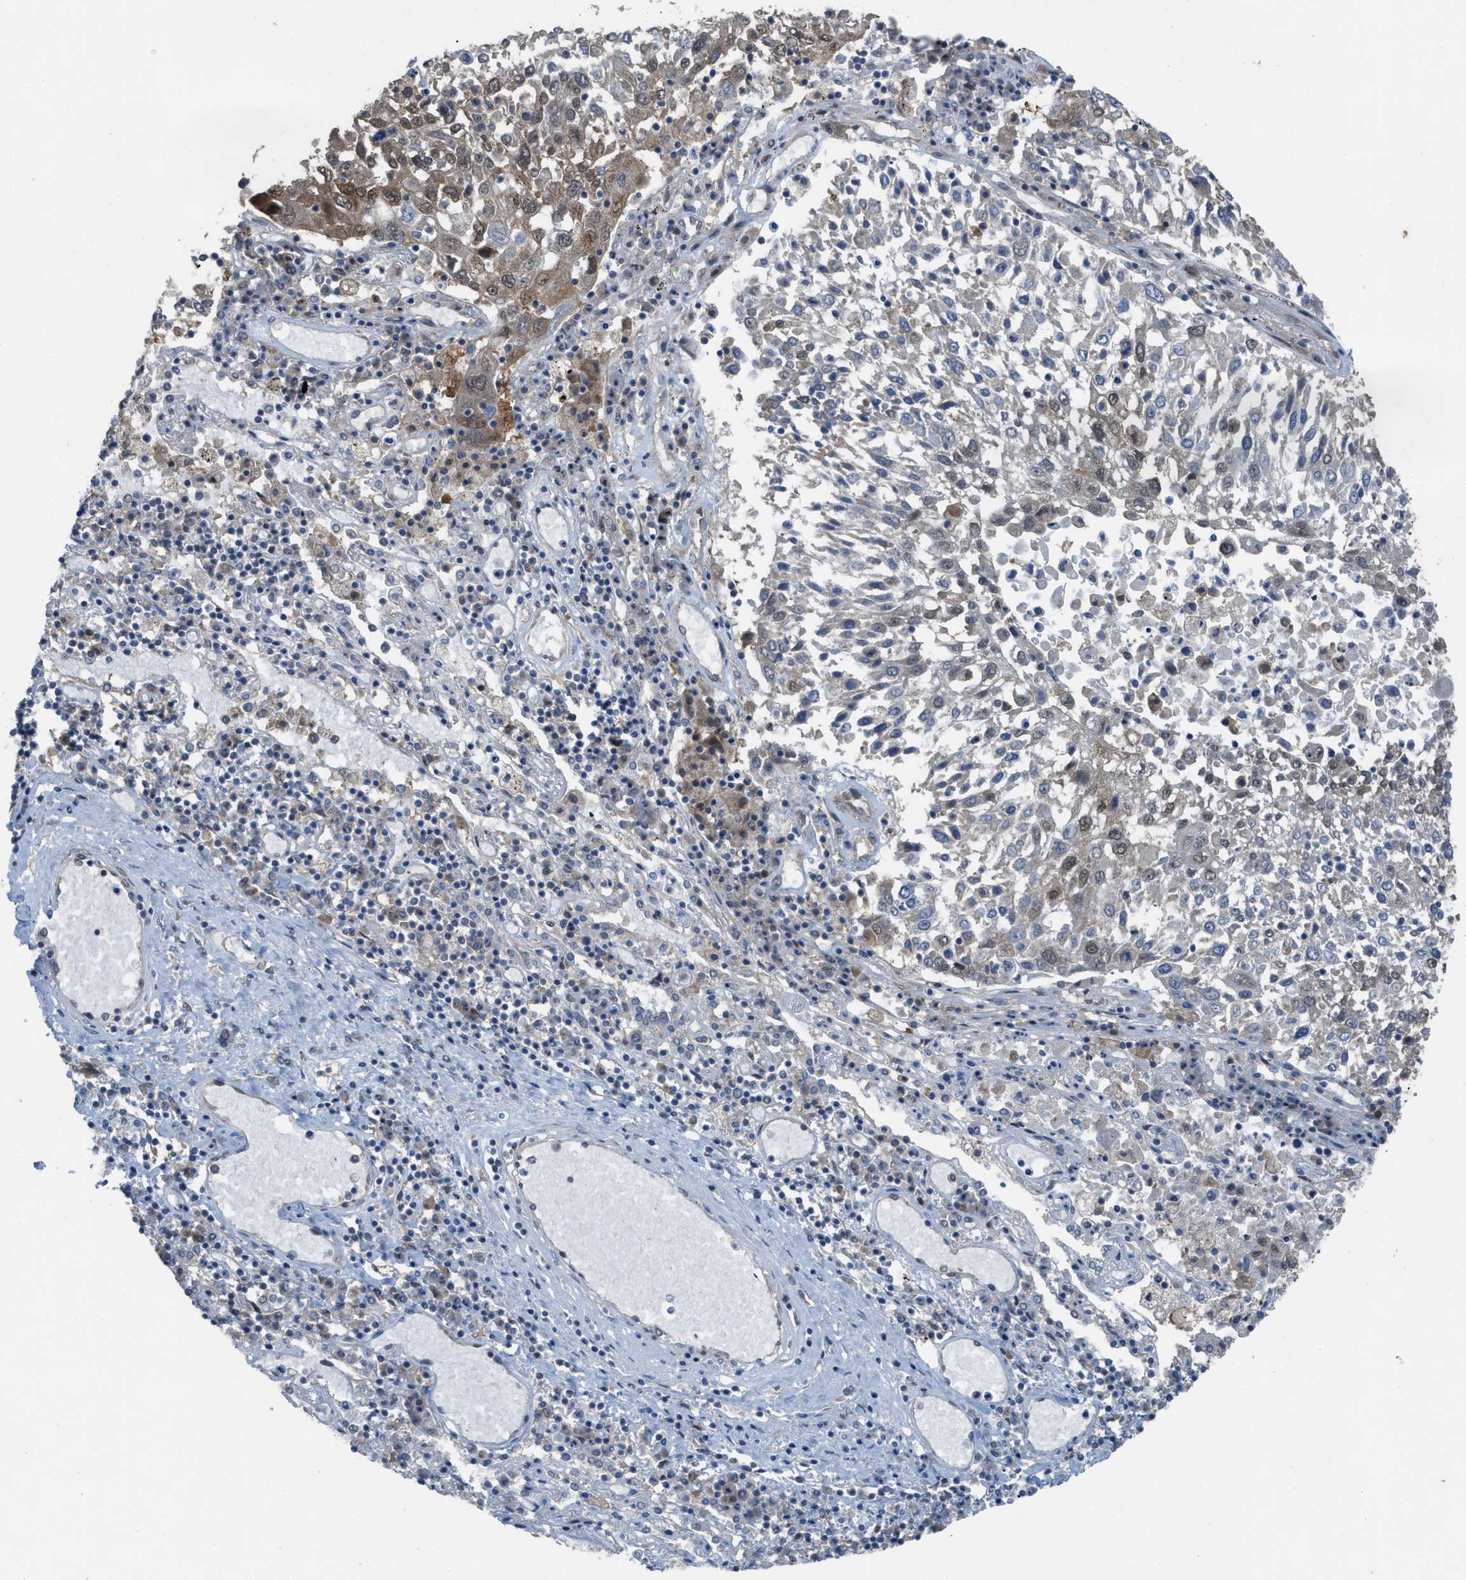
{"staining": {"intensity": "weak", "quantity": "<25%", "location": "cytoplasmic/membranous"}, "tissue": "lung cancer", "cell_type": "Tumor cells", "image_type": "cancer", "snomed": [{"axis": "morphology", "description": "Squamous cell carcinoma, NOS"}, {"axis": "topography", "description": "Lung"}], "caption": "Tumor cells are negative for protein expression in human lung squamous cell carcinoma.", "gene": "PLAA", "patient": {"sex": "male", "age": 65}}